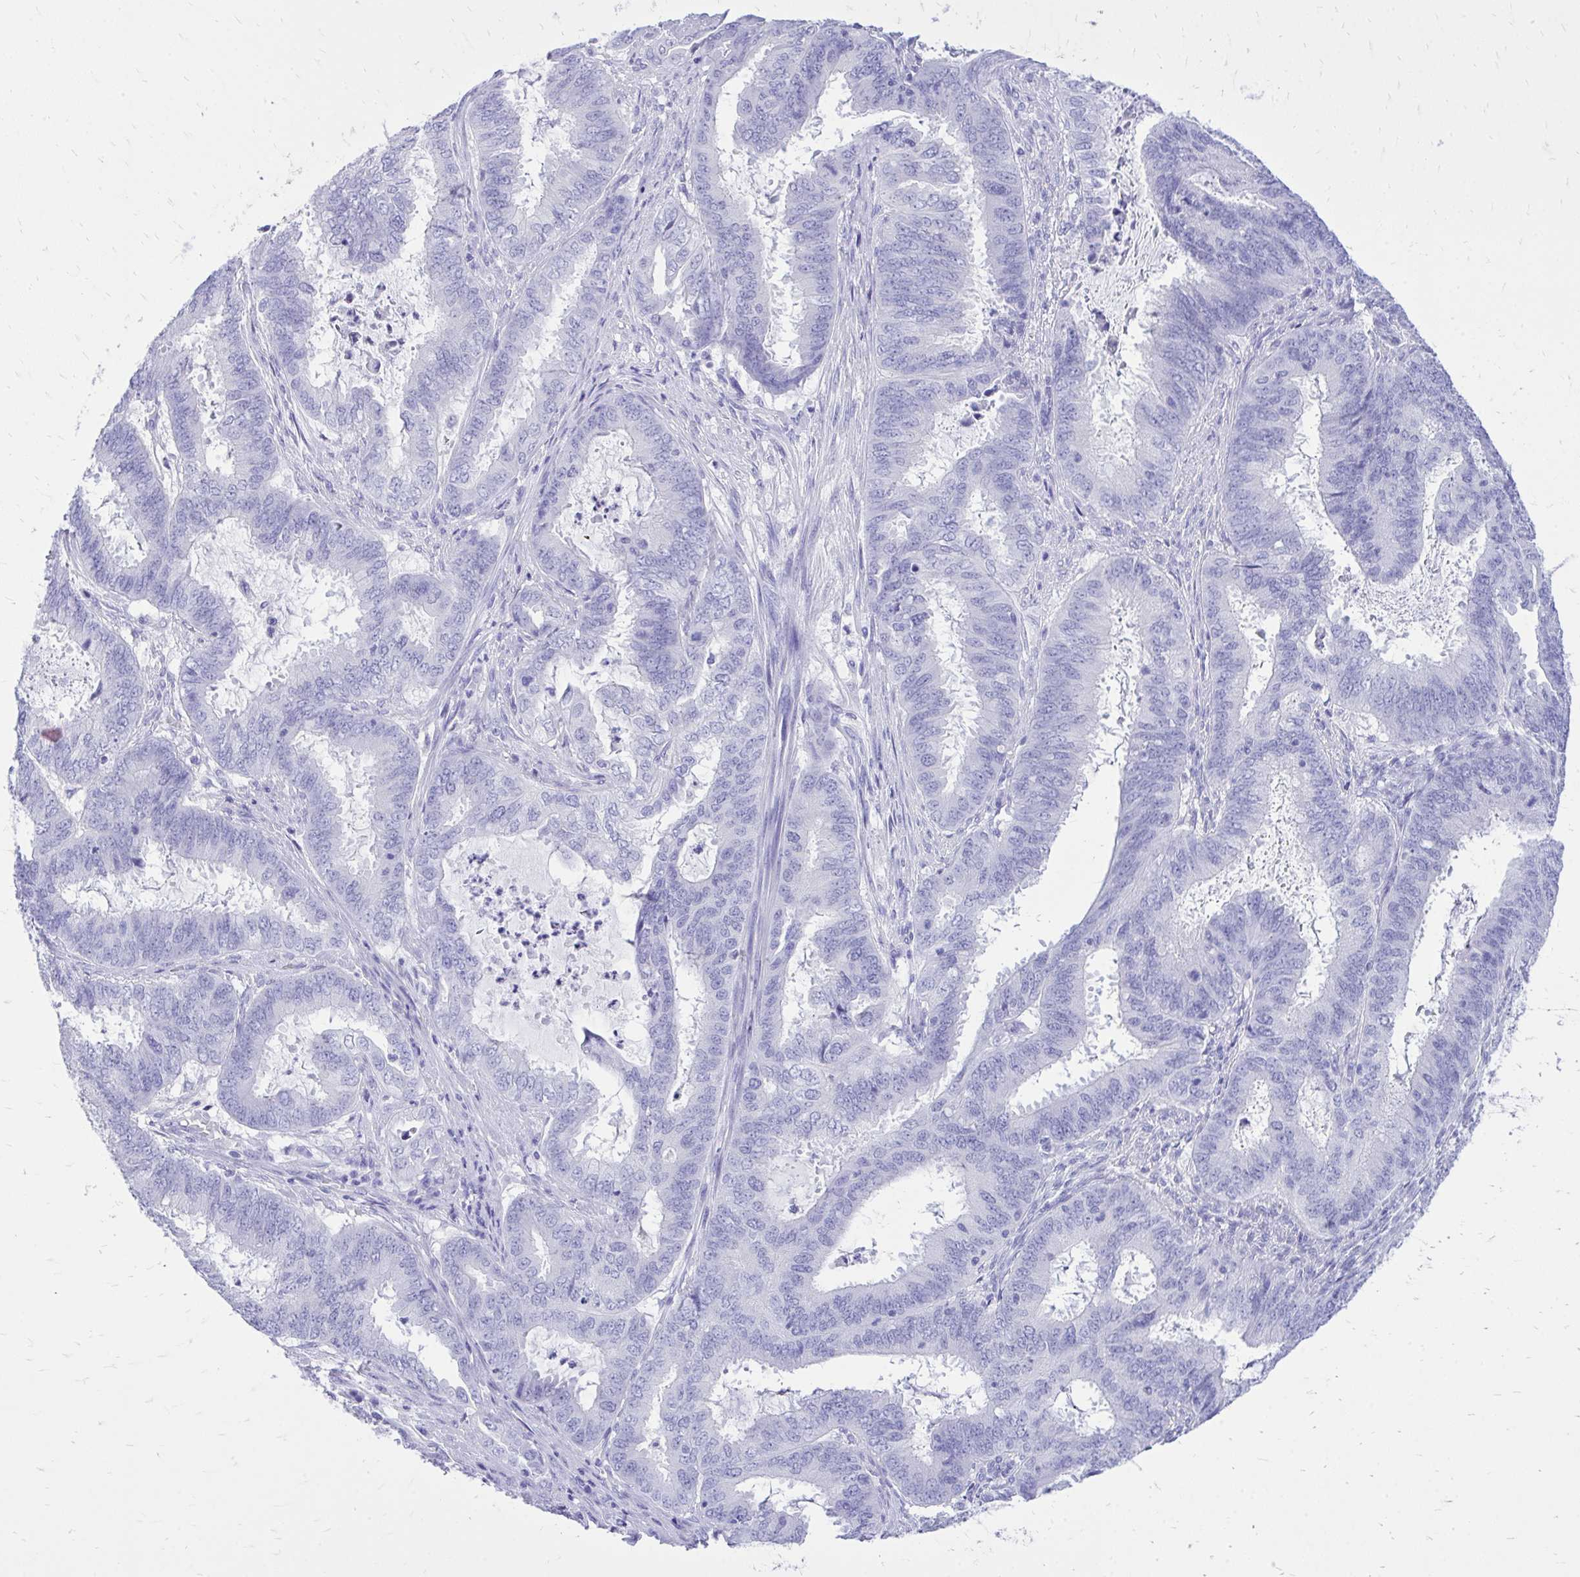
{"staining": {"intensity": "negative", "quantity": "none", "location": "none"}, "tissue": "endometrial cancer", "cell_type": "Tumor cells", "image_type": "cancer", "snomed": [{"axis": "morphology", "description": "Adenocarcinoma, NOS"}, {"axis": "topography", "description": "Endometrium"}], "caption": "This is a histopathology image of immunohistochemistry staining of endometrial cancer, which shows no expression in tumor cells. Nuclei are stained in blue.", "gene": "MON1A", "patient": {"sex": "female", "age": 51}}